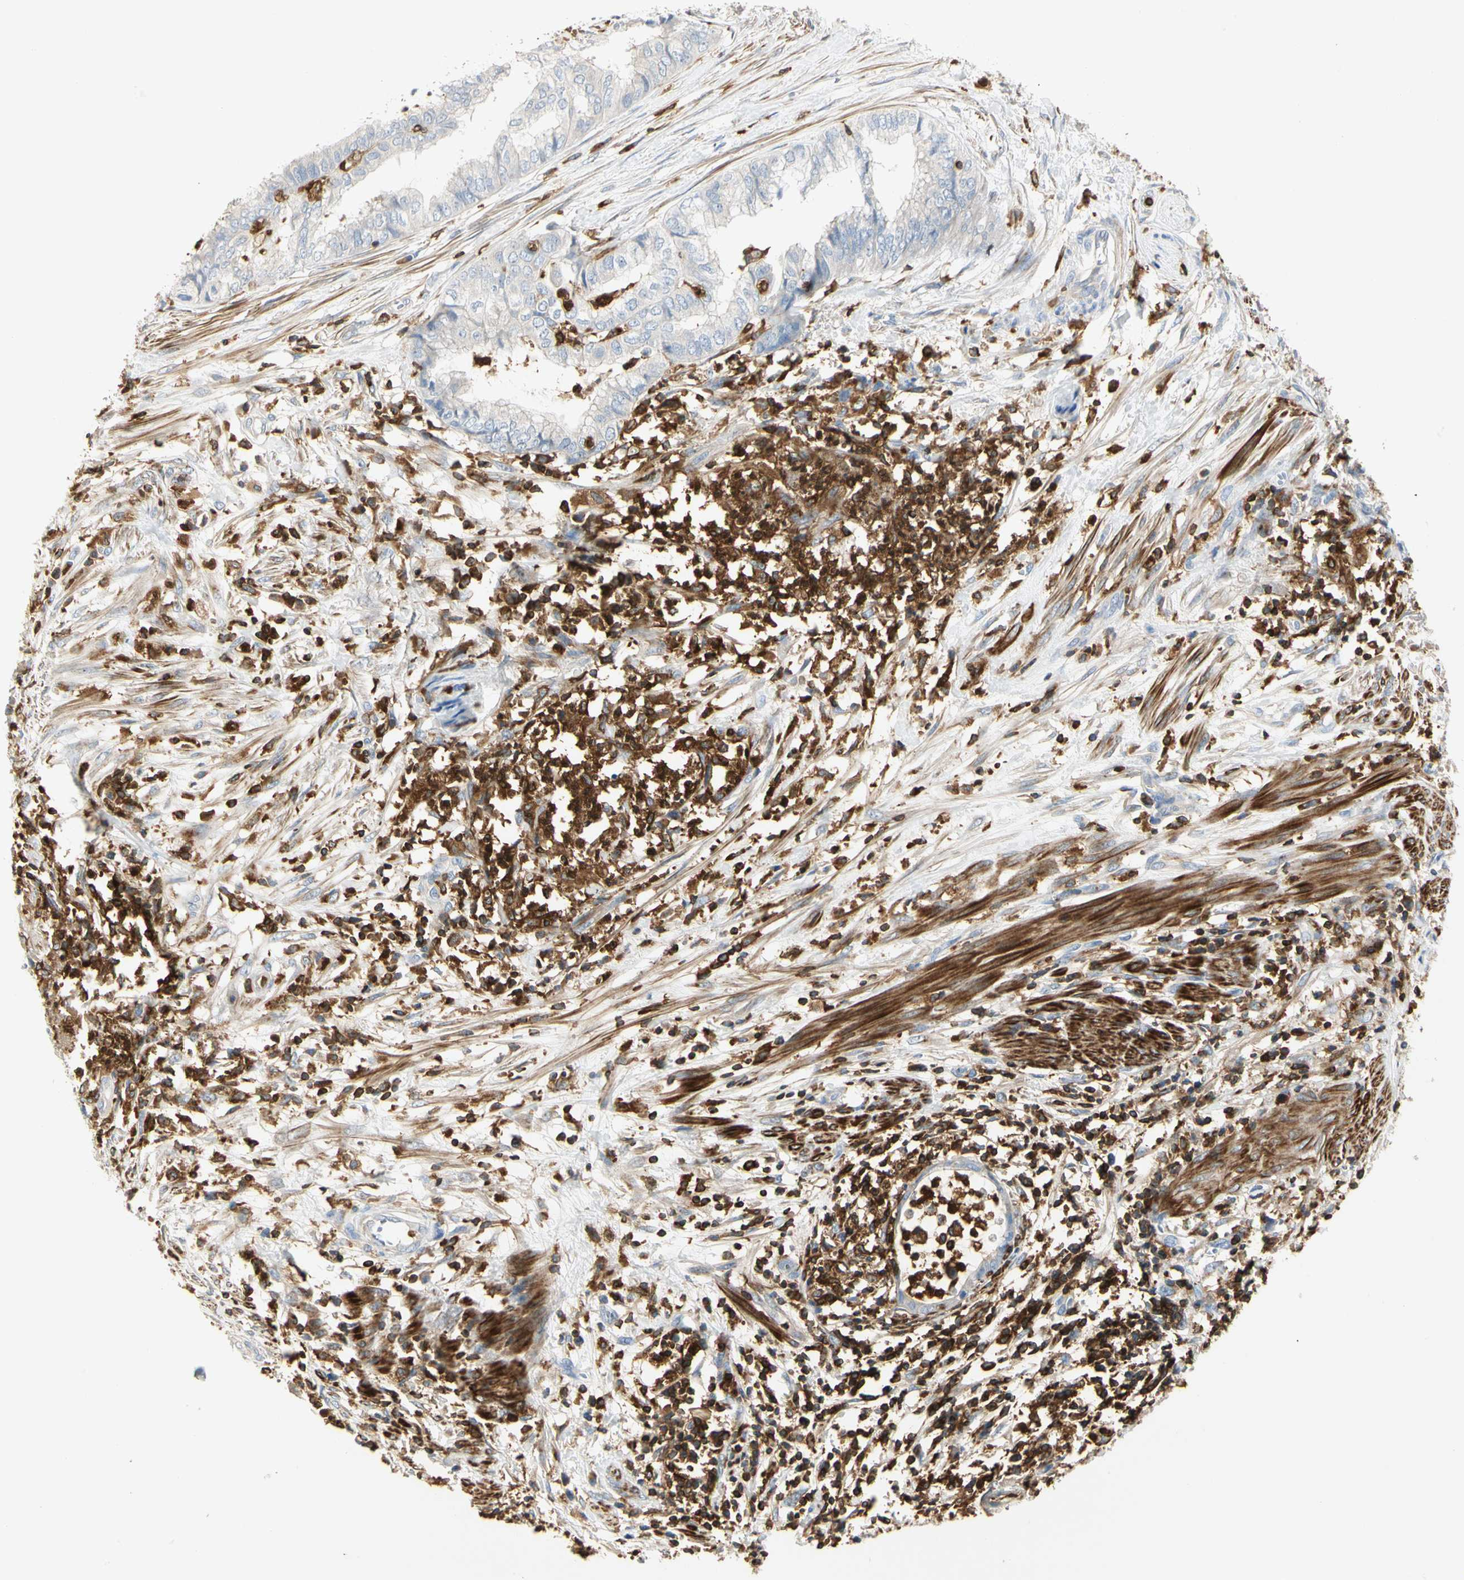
{"staining": {"intensity": "negative", "quantity": "none", "location": "none"}, "tissue": "endometrial cancer", "cell_type": "Tumor cells", "image_type": "cancer", "snomed": [{"axis": "morphology", "description": "Necrosis, NOS"}, {"axis": "morphology", "description": "Adenocarcinoma, NOS"}, {"axis": "topography", "description": "Endometrium"}], "caption": "There is no significant expression in tumor cells of endometrial cancer. The staining is performed using DAB (3,3'-diaminobenzidine) brown chromogen with nuclei counter-stained in using hematoxylin.", "gene": "FMNL1", "patient": {"sex": "female", "age": 79}}